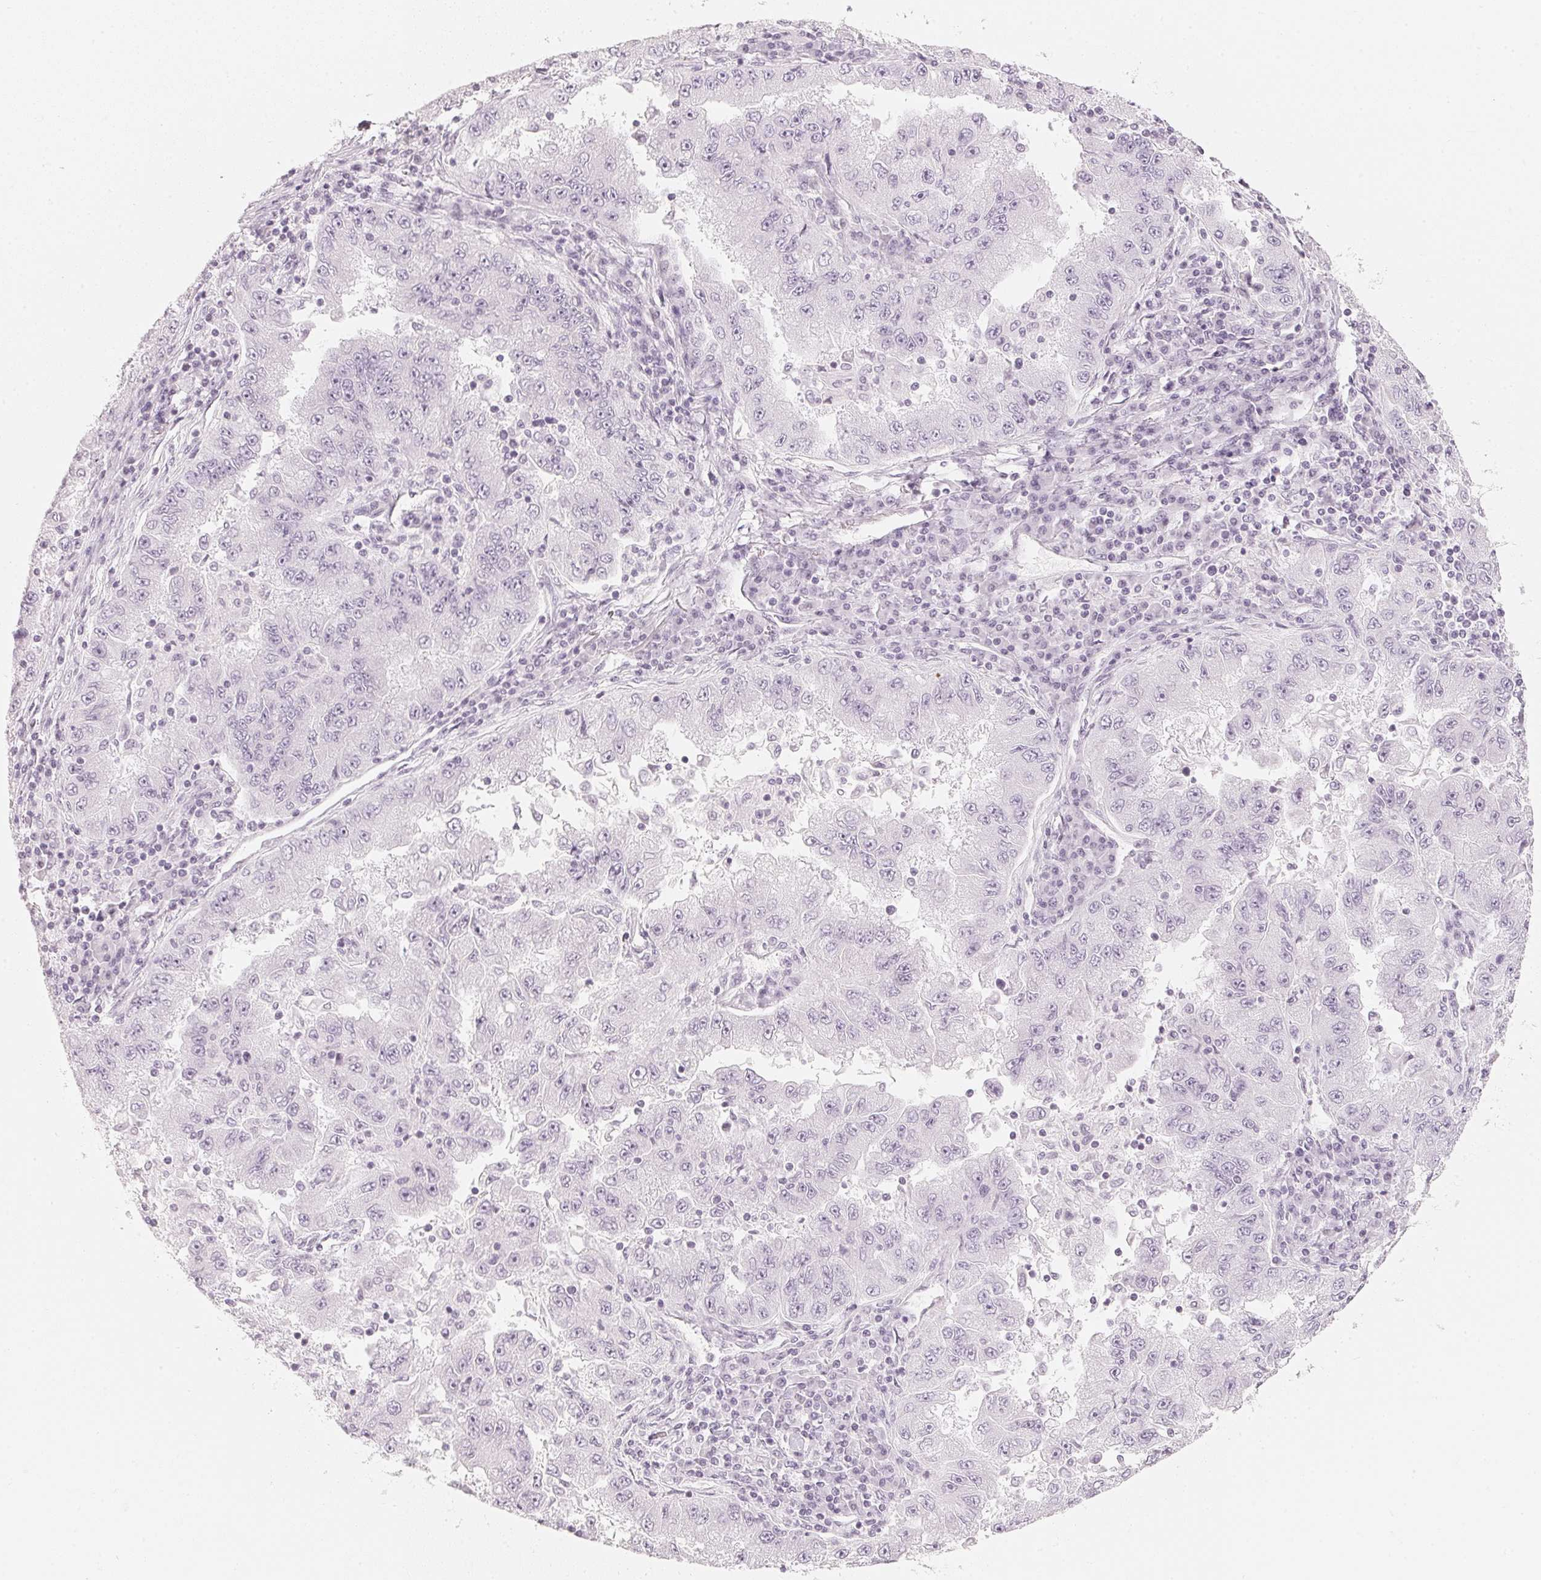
{"staining": {"intensity": "negative", "quantity": "none", "location": "none"}, "tissue": "lung cancer", "cell_type": "Tumor cells", "image_type": "cancer", "snomed": [{"axis": "morphology", "description": "Adenocarcinoma, NOS"}, {"axis": "morphology", "description": "Adenocarcinoma primary or metastatic"}, {"axis": "topography", "description": "Lung"}], "caption": "Immunohistochemistry (IHC) of human lung cancer (adenocarcinoma) exhibits no expression in tumor cells. Nuclei are stained in blue.", "gene": "SLC22A8", "patient": {"sex": "male", "age": 74}}